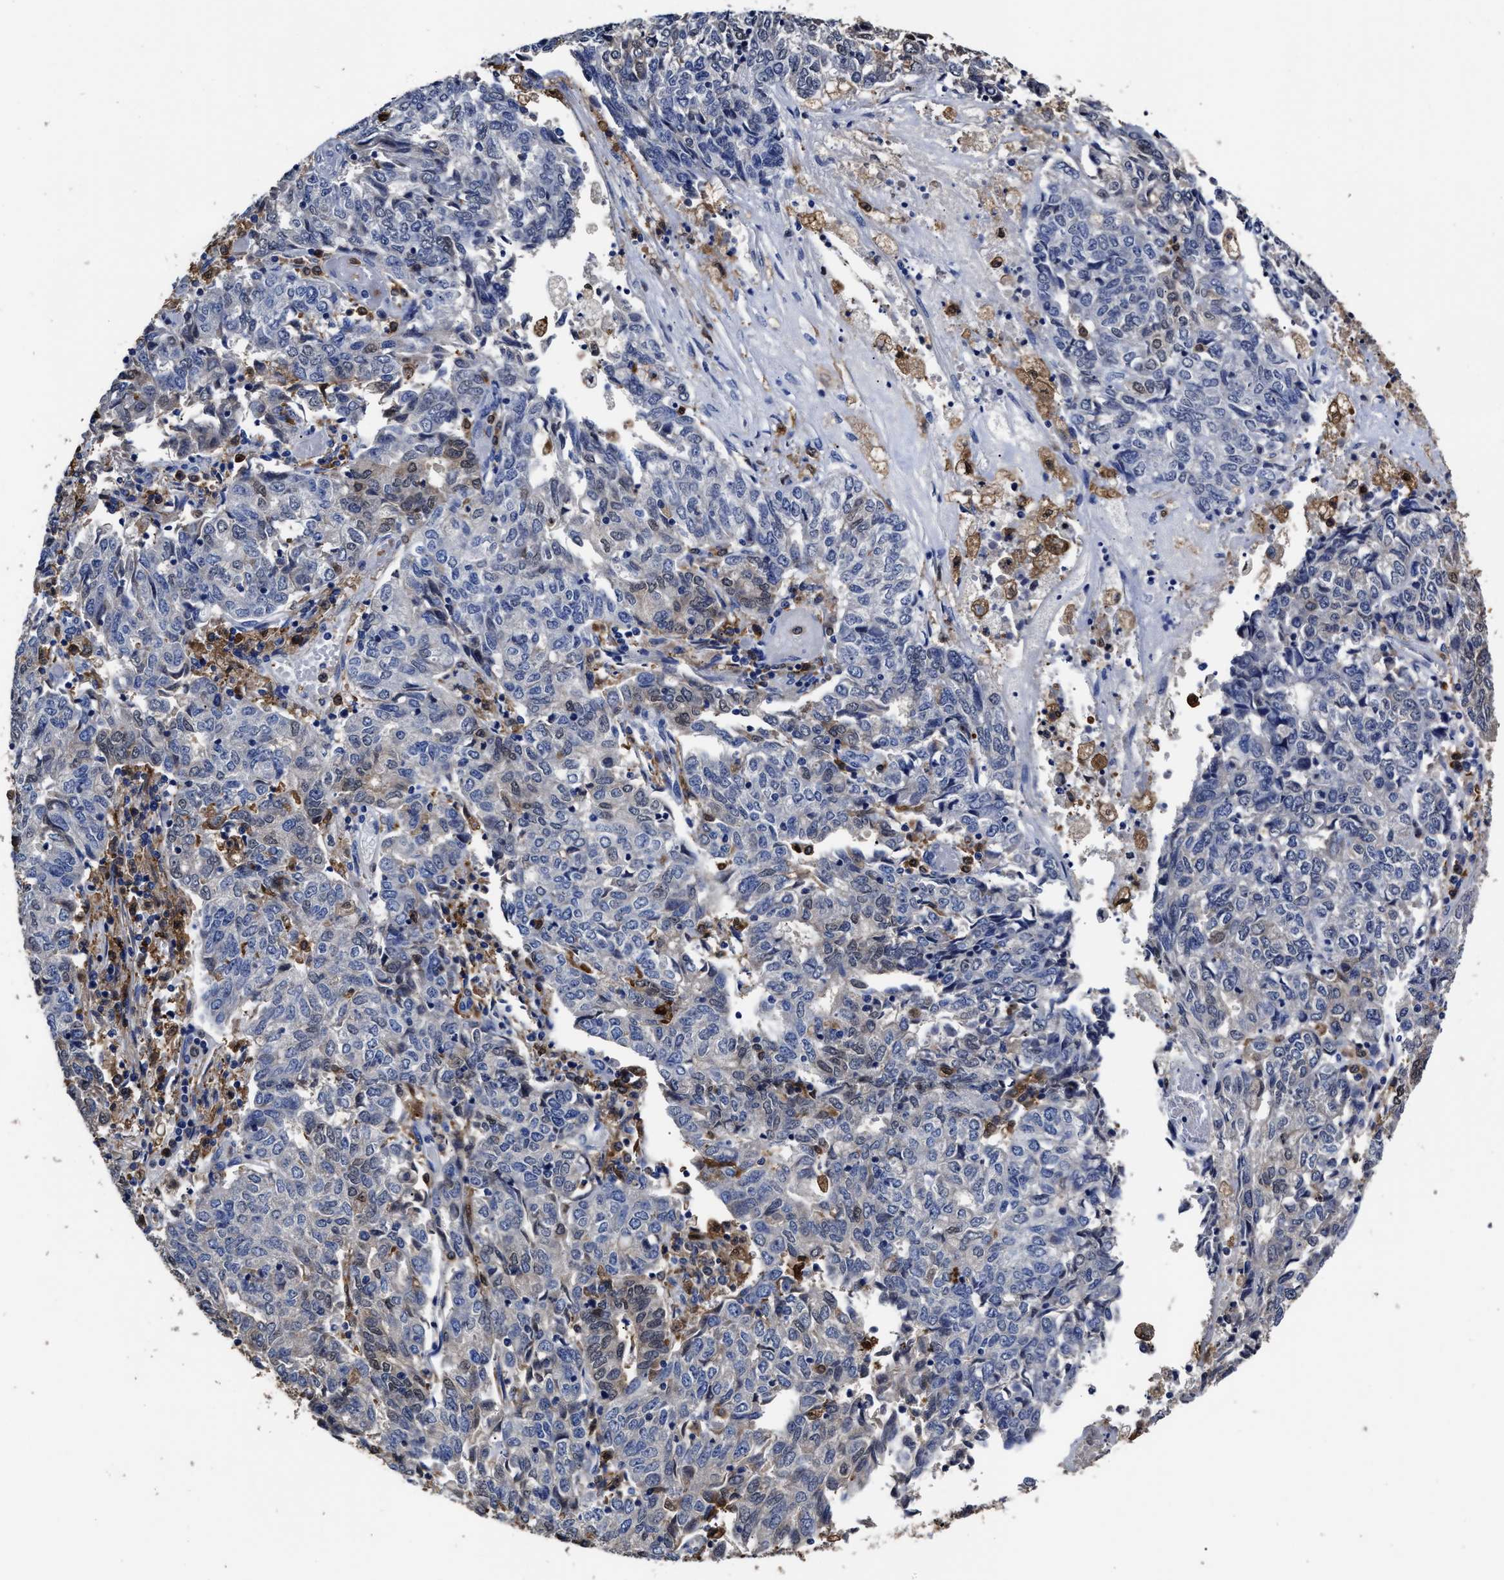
{"staining": {"intensity": "negative", "quantity": "none", "location": "none"}, "tissue": "endometrial cancer", "cell_type": "Tumor cells", "image_type": "cancer", "snomed": [{"axis": "morphology", "description": "Adenocarcinoma, NOS"}, {"axis": "topography", "description": "Endometrium"}], "caption": "Immunohistochemistry image of endometrial adenocarcinoma stained for a protein (brown), which reveals no expression in tumor cells. (DAB immunohistochemistry, high magnification).", "gene": "PRPF4B", "patient": {"sex": "female", "age": 80}}